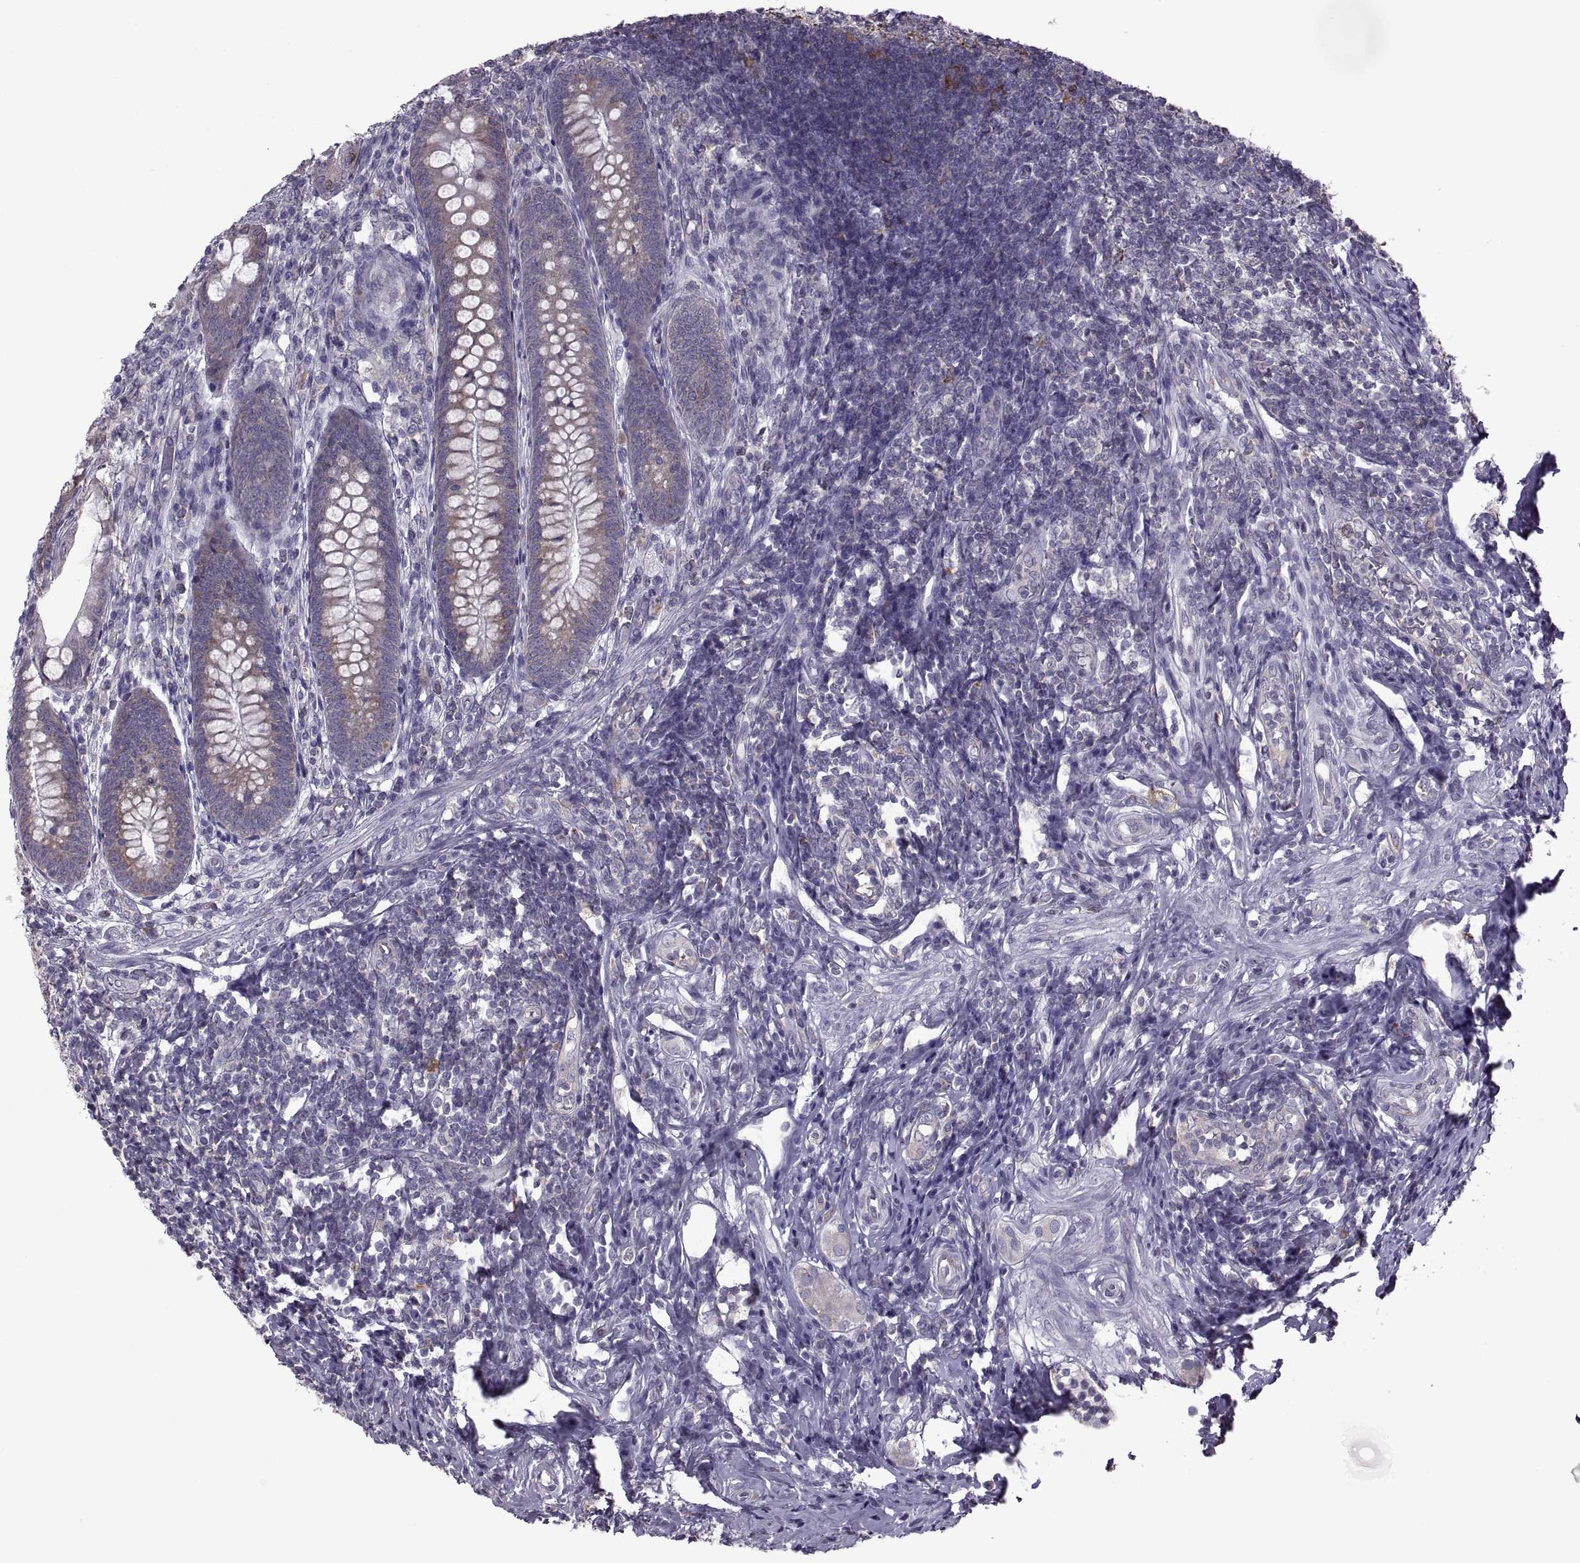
{"staining": {"intensity": "weak", "quantity": "25%-75%", "location": "cytoplasmic/membranous"}, "tissue": "appendix", "cell_type": "Glandular cells", "image_type": "normal", "snomed": [{"axis": "morphology", "description": "Normal tissue, NOS"}, {"axis": "morphology", "description": "Inflammation, NOS"}, {"axis": "topography", "description": "Appendix"}], "caption": "Protein expression by immunohistochemistry (IHC) reveals weak cytoplasmic/membranous positivity in about 25%-75% of glandular cells in benign appendix. Ihc stains the protein in brown and the nuclei are stained blue.", "gene": "PABPC1", "patient": {"sex": "male", "age": 16}}